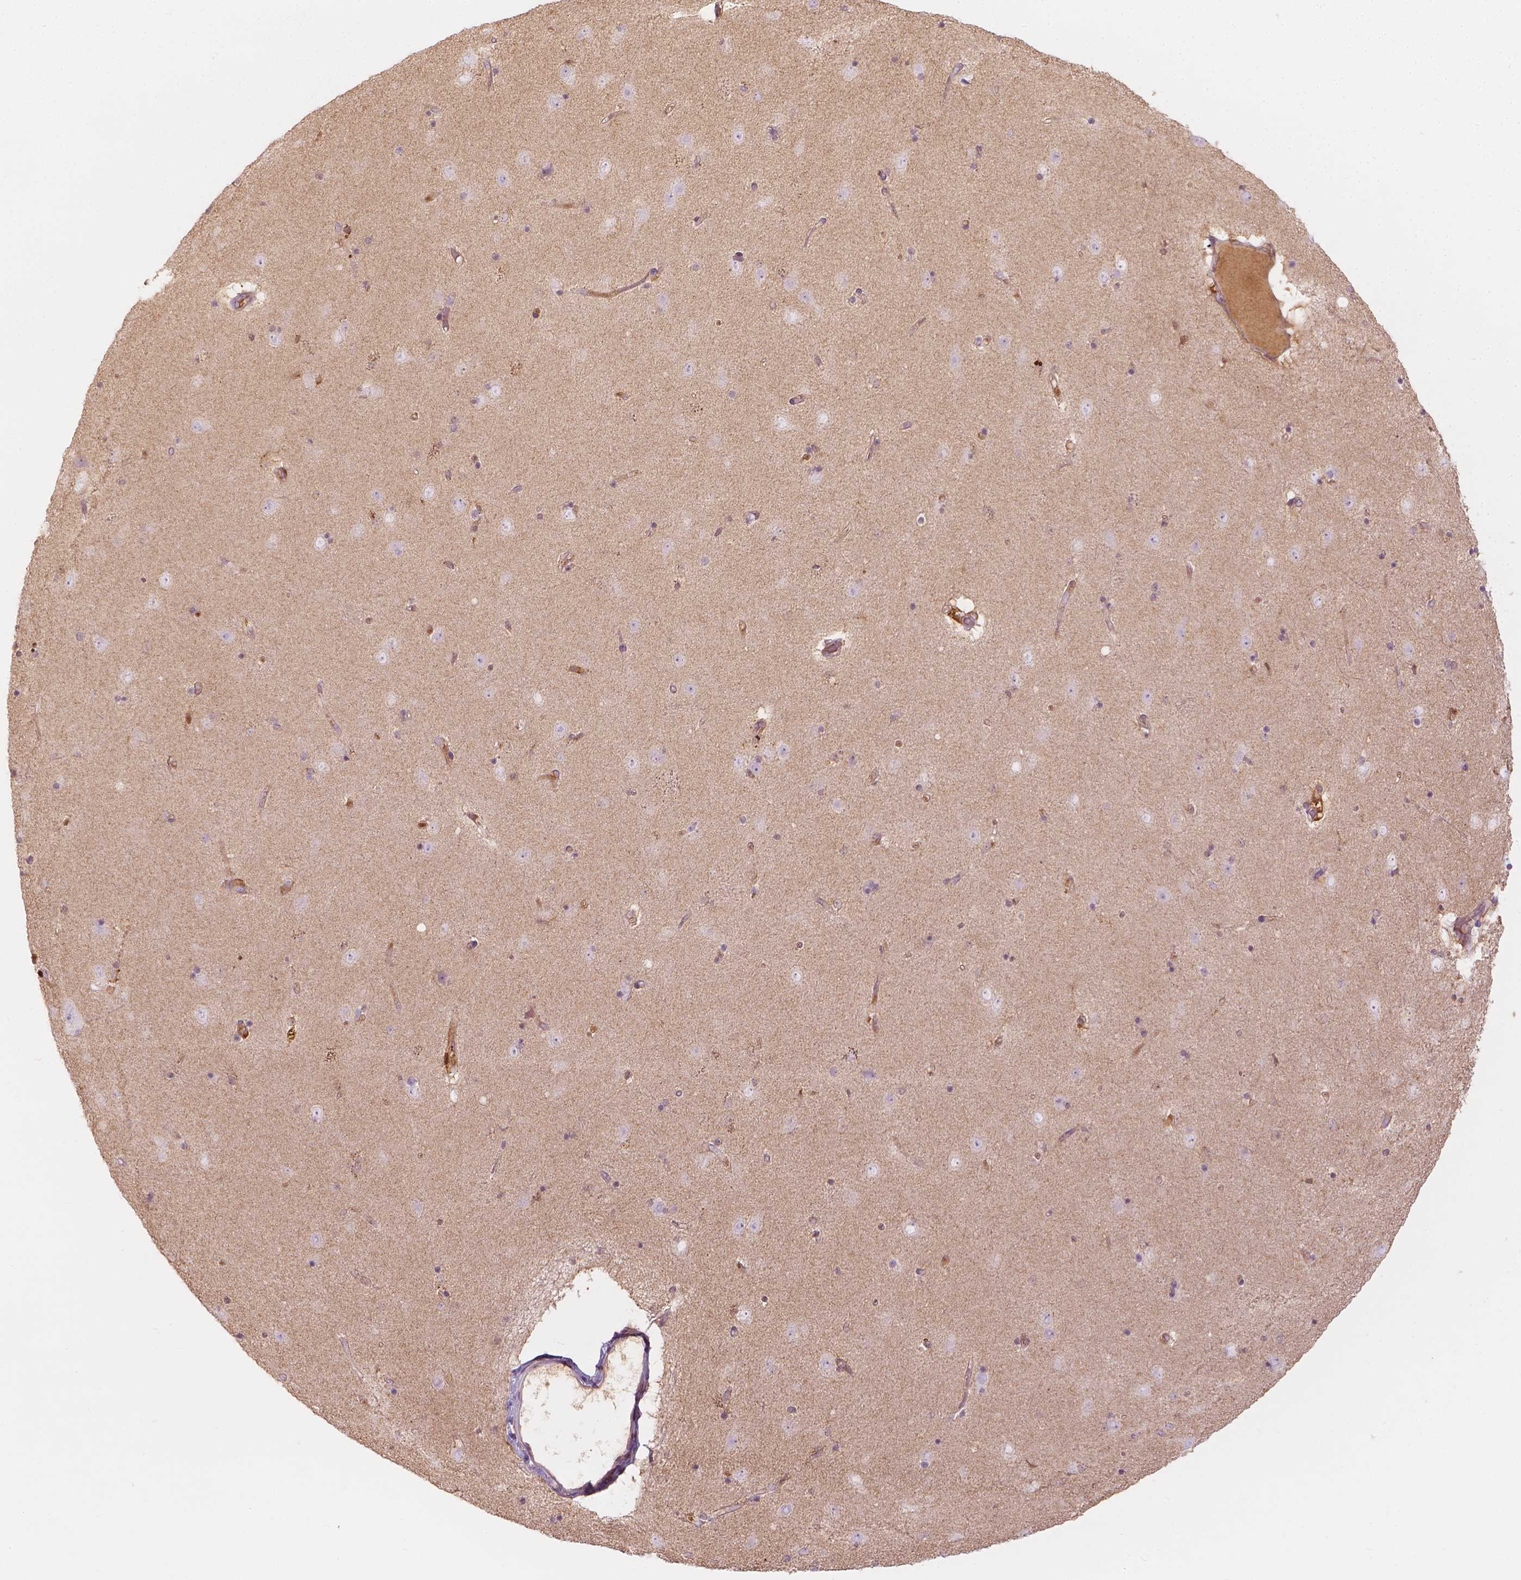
{"staining": {"intensity": "negative", "quantity": "none", "location": "none"}, "tissue": "caudate", "cell_type": "Glial cells", "image_type": "normal", "snomed": [{"axis": "morphology", "description": "Normal tissue, NOS"}, {"axis": "topography", "description": "Lateral ventricle wall"}], "caption": "DAB immunohistochemical staining of normal caudate displays no significant positivity in glial cells. (Brightfield microscopy of DAB (3,3'-diaminobenzidine) IHC at high magnification).", "gene": "SHMT1", "patient": {"sex": "female", "age": 71}}